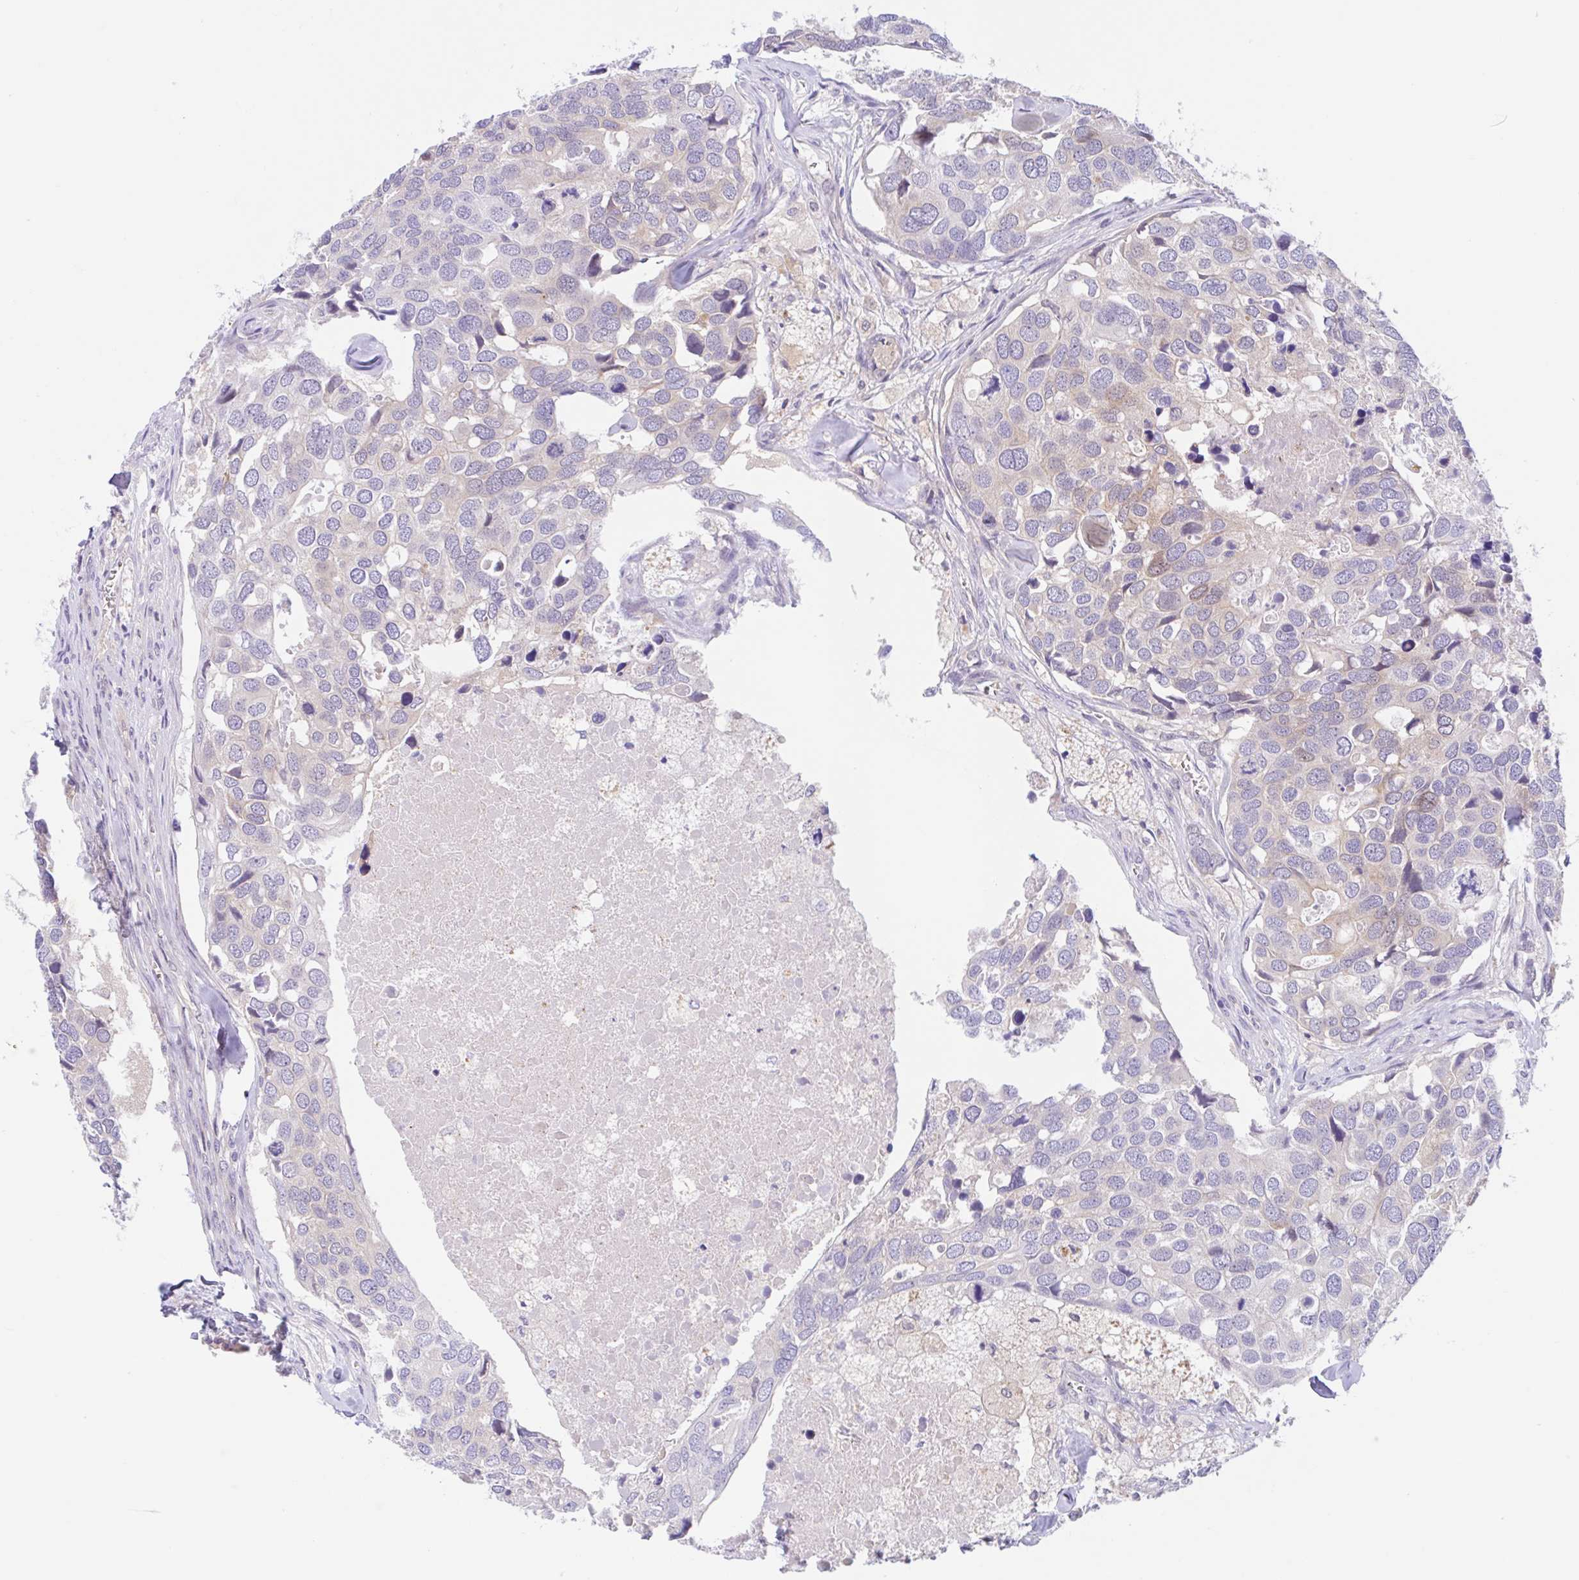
{"staining": {"intensity": "negative", "quantity": "none", "location": "none"}, "tissue": "breast cancer", "cell_type": "Tumor cells", "image_type": "cancer", "snomed": [{"axis": "morphology", "description": "Duct carcinoma"}, {"axis": "topography", "description": "Breast"}], "caption": "The micrograph shows no staining of tumor cells in breast cancer (infiltrating ductal carcinoma). (Brightfield microscopy of DAB (3,3'-diaminobenzidine) immunohistochemistry at high magnification).", "gene": "TMEM86A", "patient": {"sex": "female", "age": 83}}